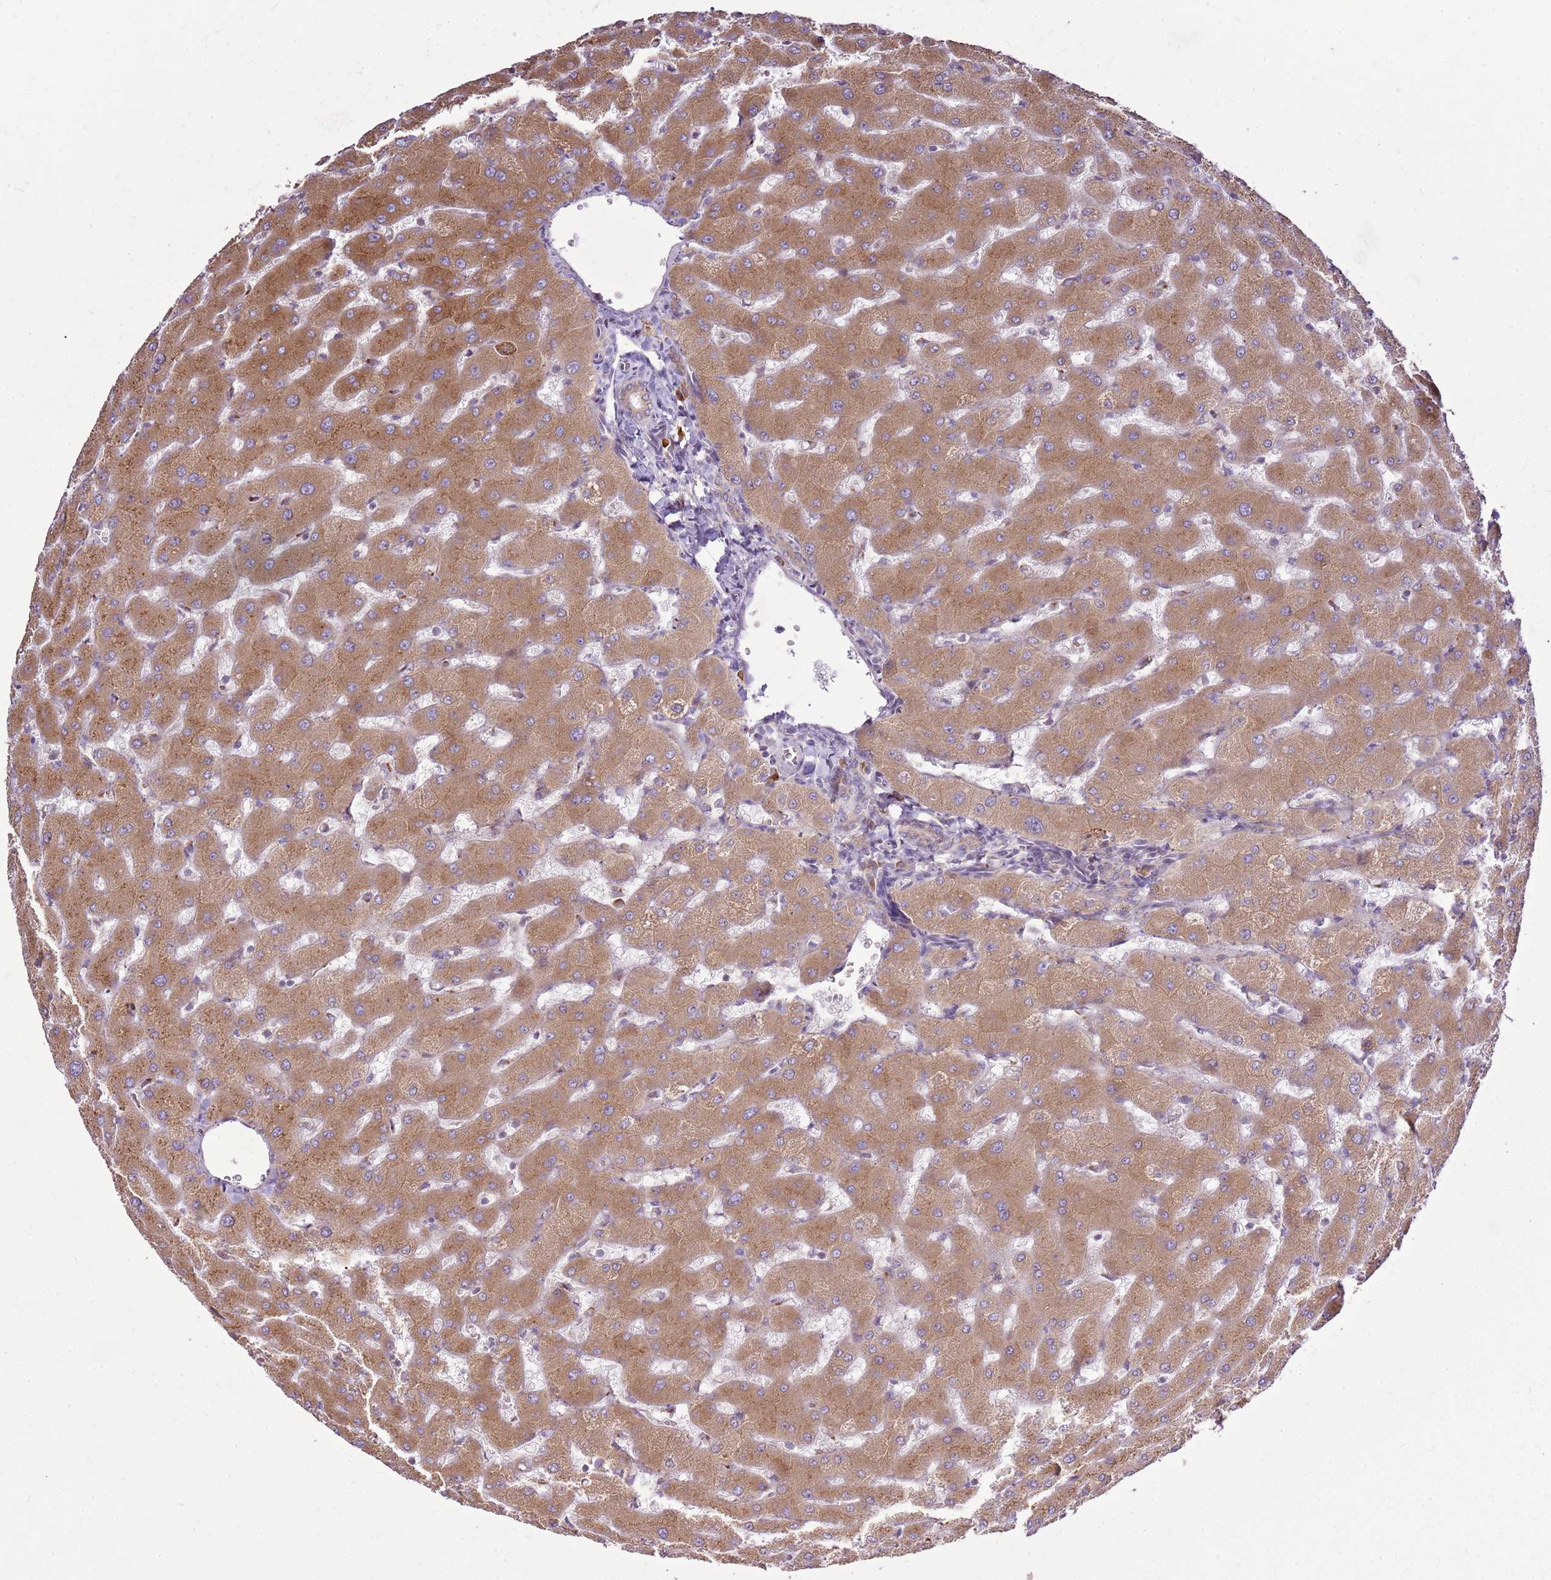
{"staining": {"intensity": "weak", "quantity": "25%-75%", "location": "cytoplasmic/membranous"}, "tissue": "liver", "cell_type": "Cholangiocytes", "image_type": "normal", "snomed": [{"axis": "morphology", "description": "Normal tissue, NOS"}, {"axis": "topography", "description": "Liver"}], "caption": "An immunohistochemistry (IHC) image of benign tissue is shown. Protein staining in brown labels weak cytoplasmic/membranous positivity in liver within cholangiocytes. Using DAB (3,3'-diaminobenzidine) (brown) and hematoxylin (blue) stains, captured at high magnification using brightfield microscopy.", "gene": "TMED10", "patient": {"sex": "female", "age": 63}}